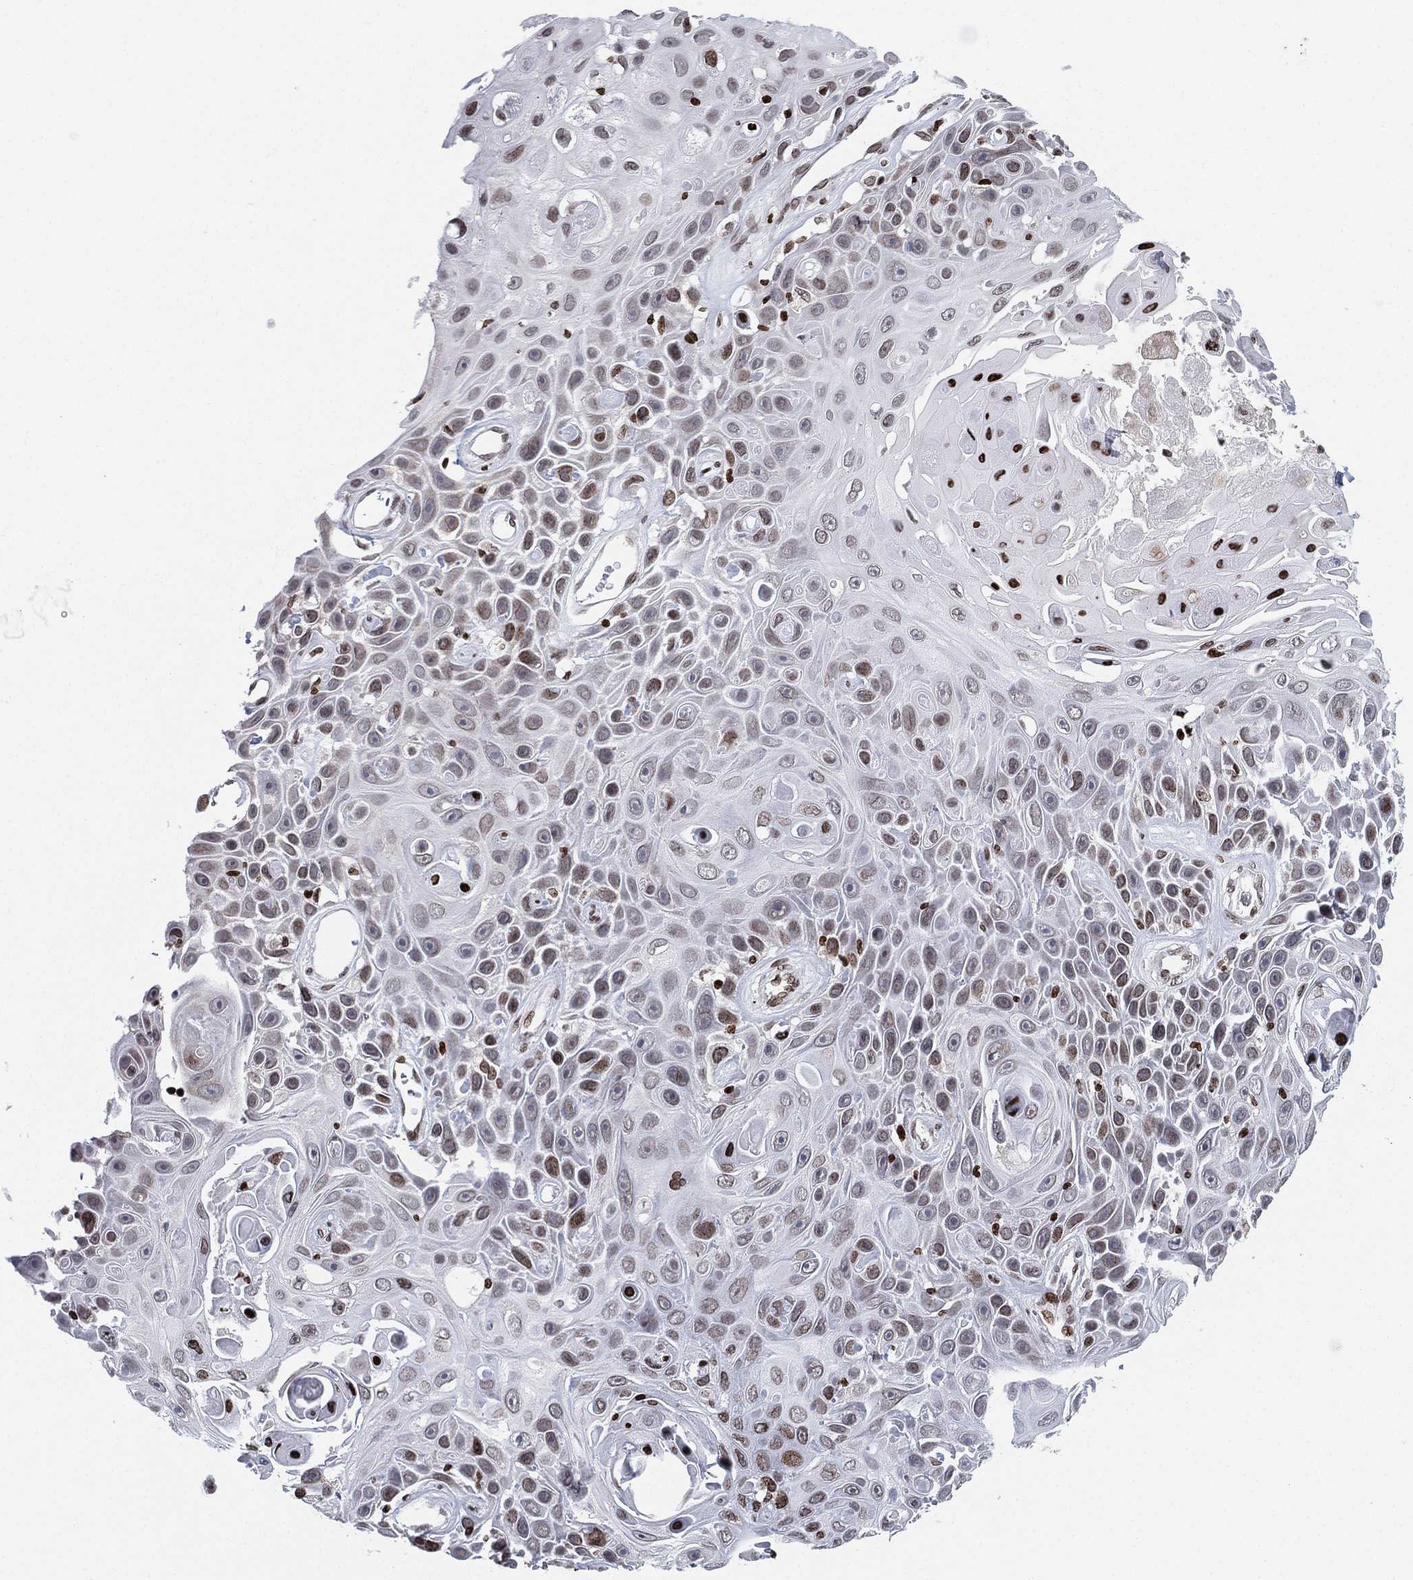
{"staining": {"intensity": "strong", "quantity": "<25%", "location": "nuclear"}, "tissue": "skin cancer", "cell_type": "Tumor cells", "image_type": "cancer", "snomed": [{"axis": "morphology", "description": "Squamous cell carcinoma, NOS"}, {"axis": "topography", "description": "Skin"}], "caption": "There is medium levels of strong nuclear staining in tumor cells of skin cancer, as demonstrated by immunohistochemical staining (brown color).", "gene": "MFSD14A", "patient": {"sex": "male", "age": 82}}